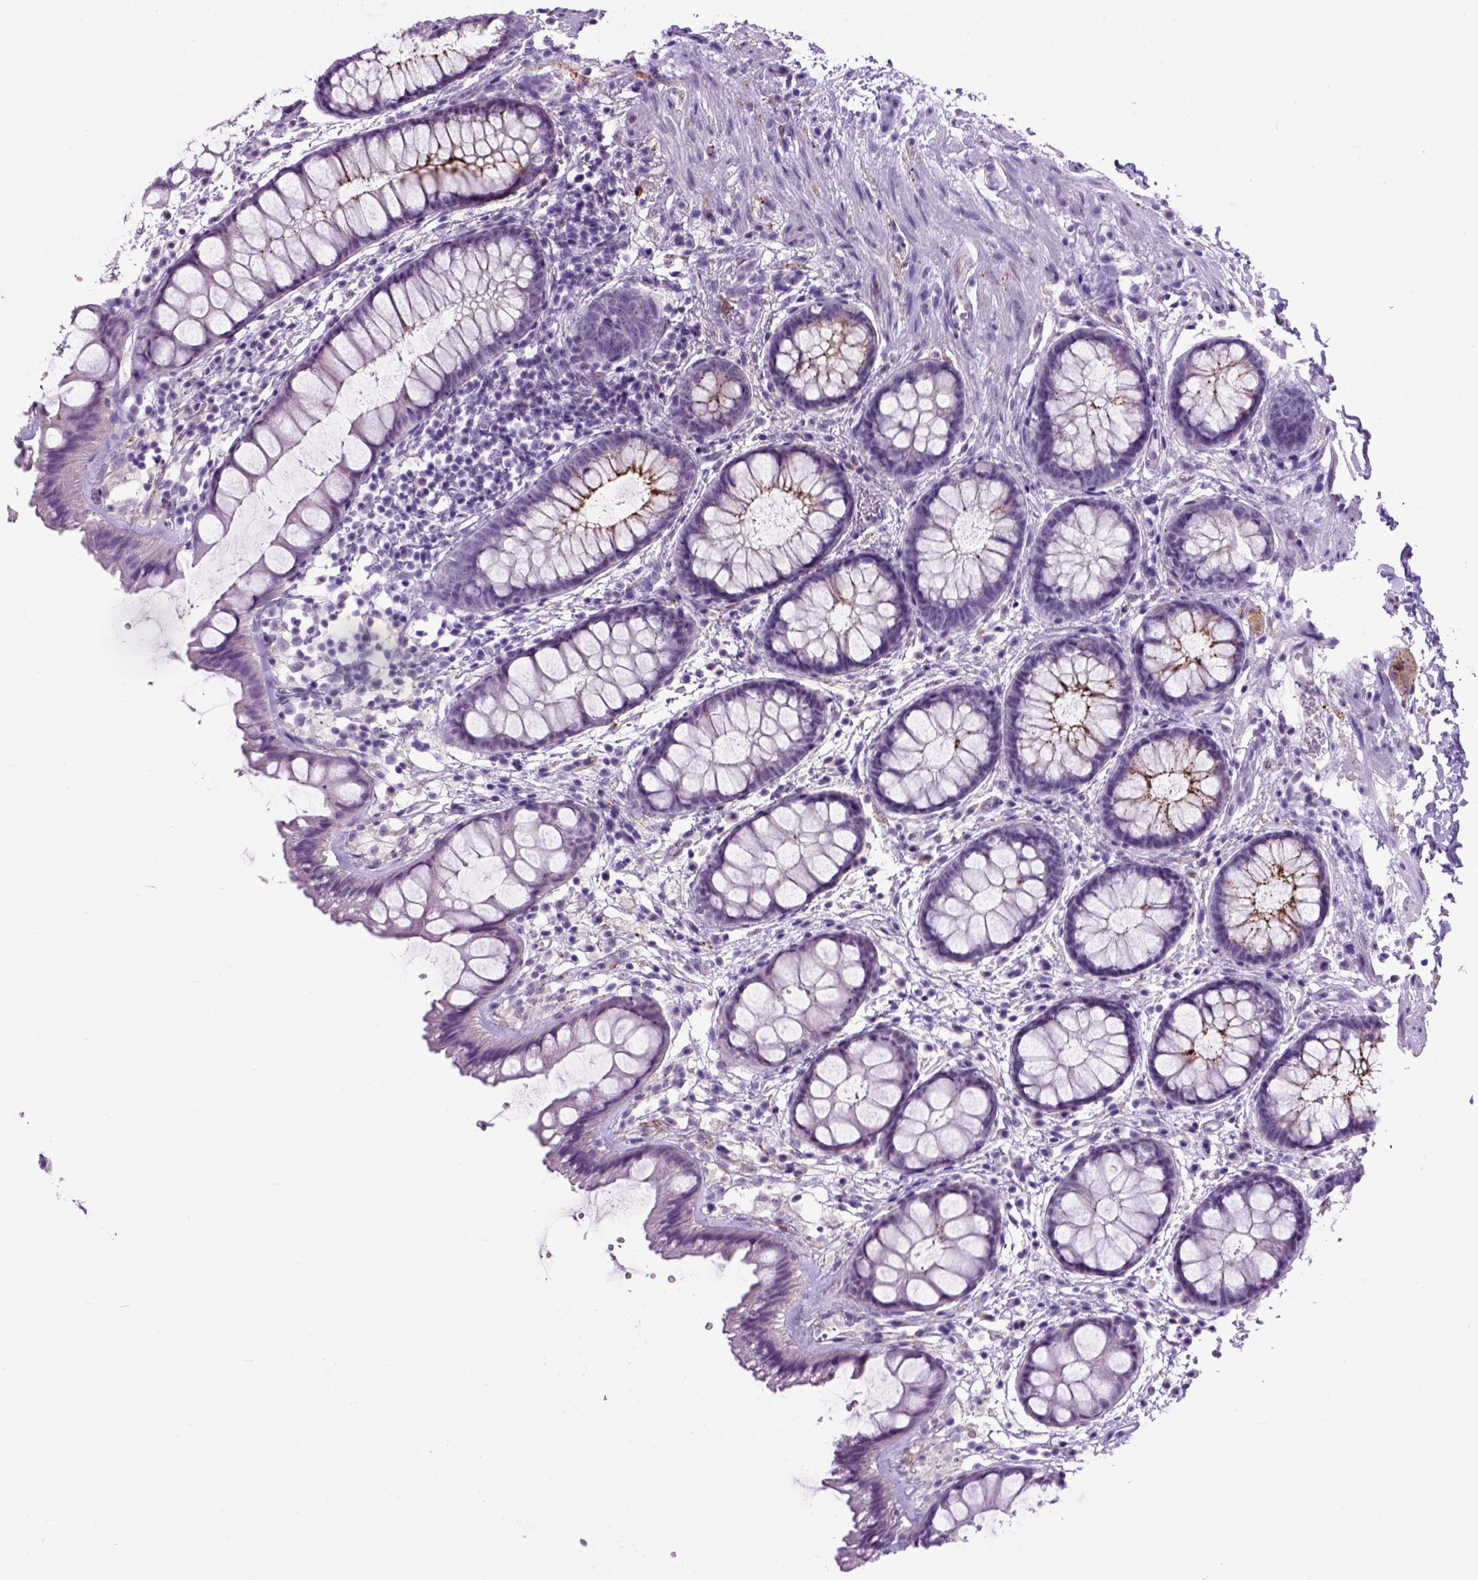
{"staining": {"intensity": "moderate", "quantity": "<25%", "location": "cytoplasmic/membranous"}, "tissue": "rectum", "cell_type": "Glandular cells", "image_type": "normal", "snomed": [{"axis": "morphology", "description": "Normal tissue, NOS"}, {"axis": "topography", "description": "Rectum"}], "caption": "Protein staining exhibits moderate cytoplasmic/membranous staining in about <25% of glandular cells in normal rectum. The staining was performed using DAB (3,3'-diaminobenzidine), with brown indicating positive protein expression. Nuclei are stained blue with hematoxylin.", "gene": "MAPT", "patient": {"sex": "female", "age": 62}}